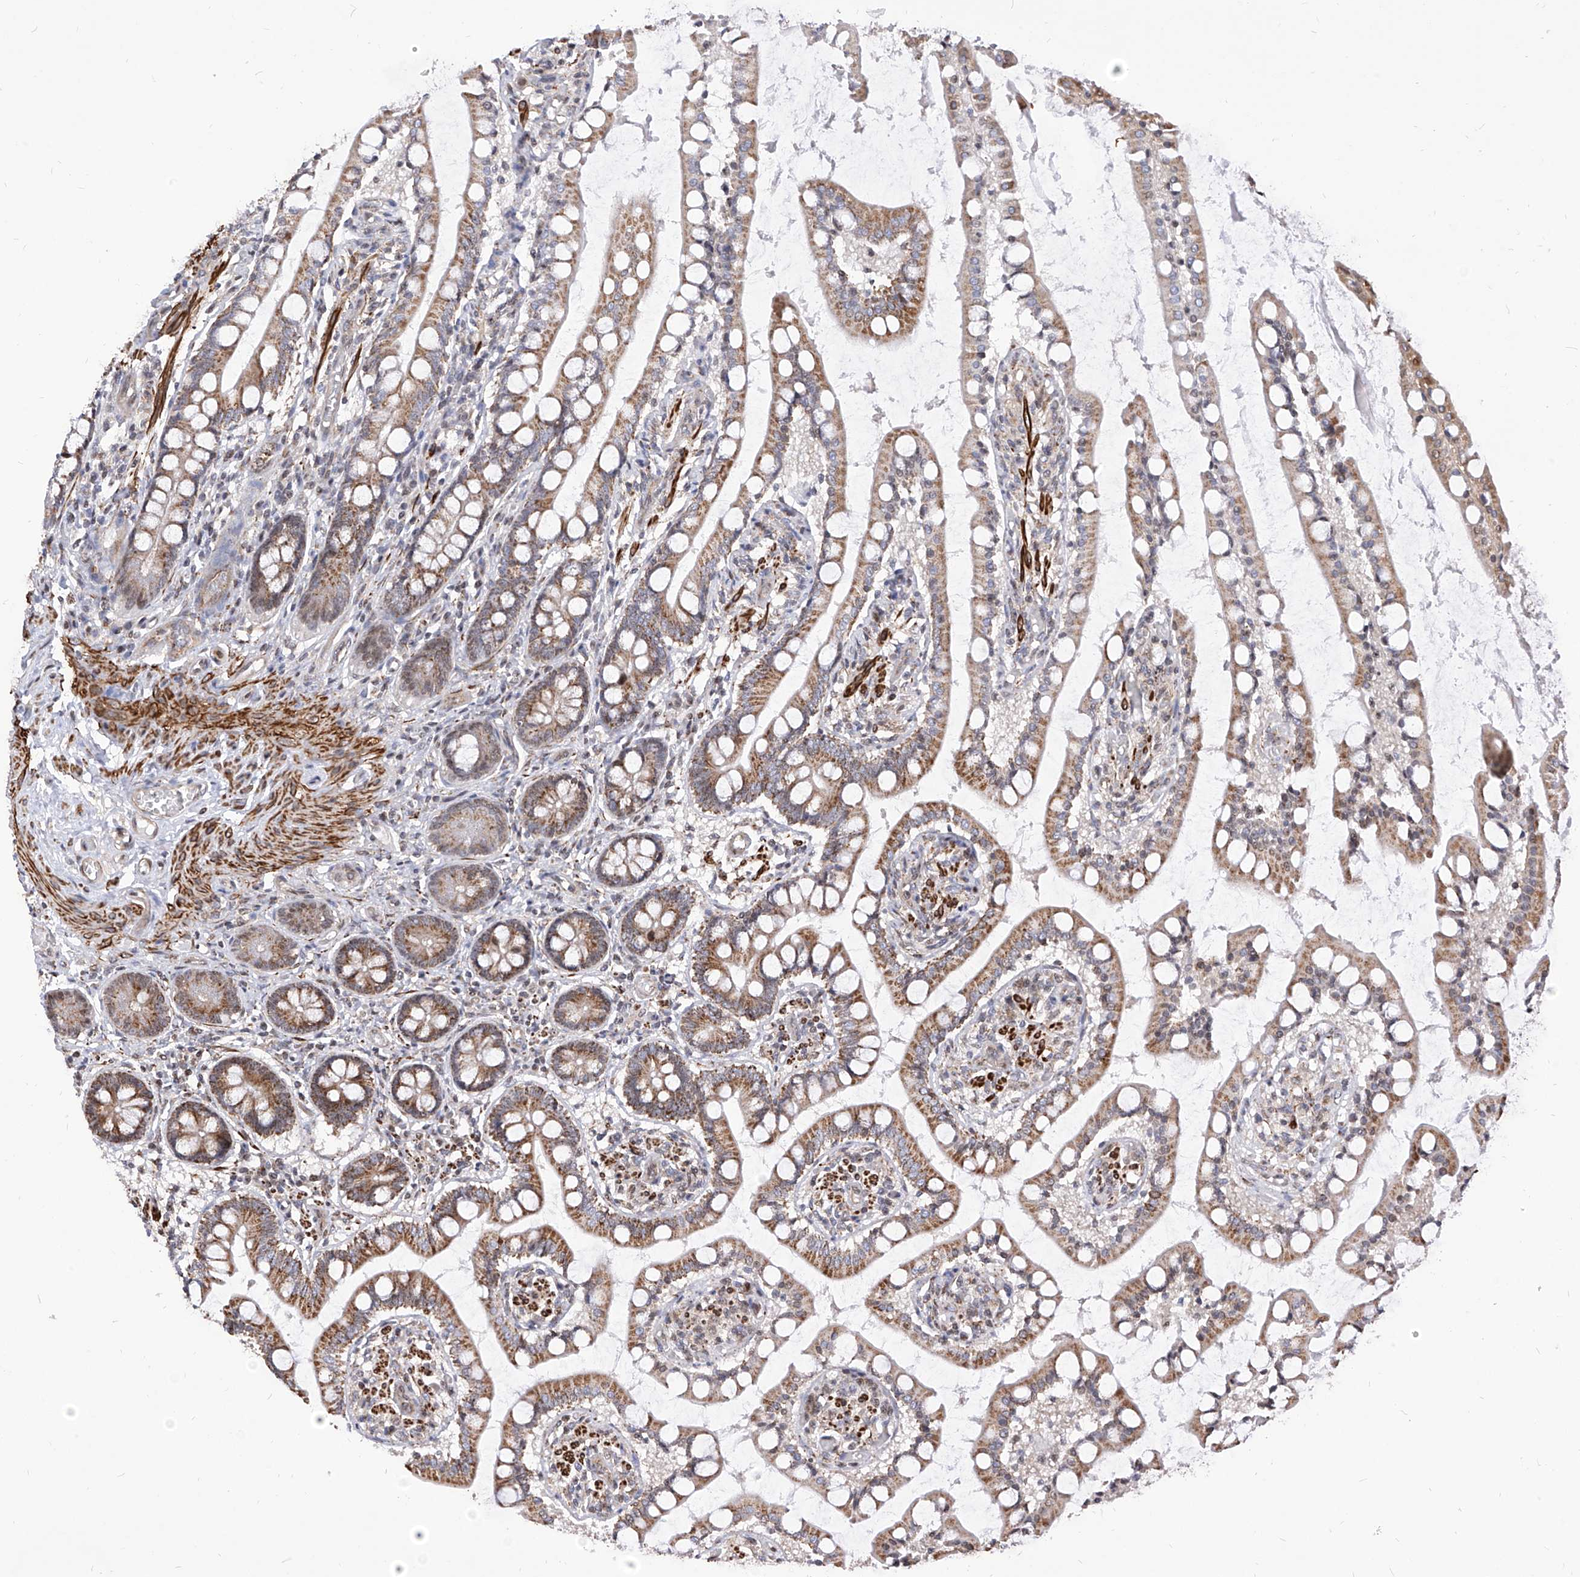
{"staining": {"intensity": "moderate", "quantity": ">75%", "location": "cytoplasmic/membranous"}, "tissue": "small intestine", "cell_type": "Glandular cells", "image_type": "normal", "snomed": [{"axis": "morphology", "description": "Normal tissue, NOS"}, {"axis": "topography", "description": "Small intestine"}], "caption": "Small intestine stained with a protein marker shows moderate staining in glandular cells.", "gene": "TTLL8", "patient": {"sex": "male", "age": 52}}